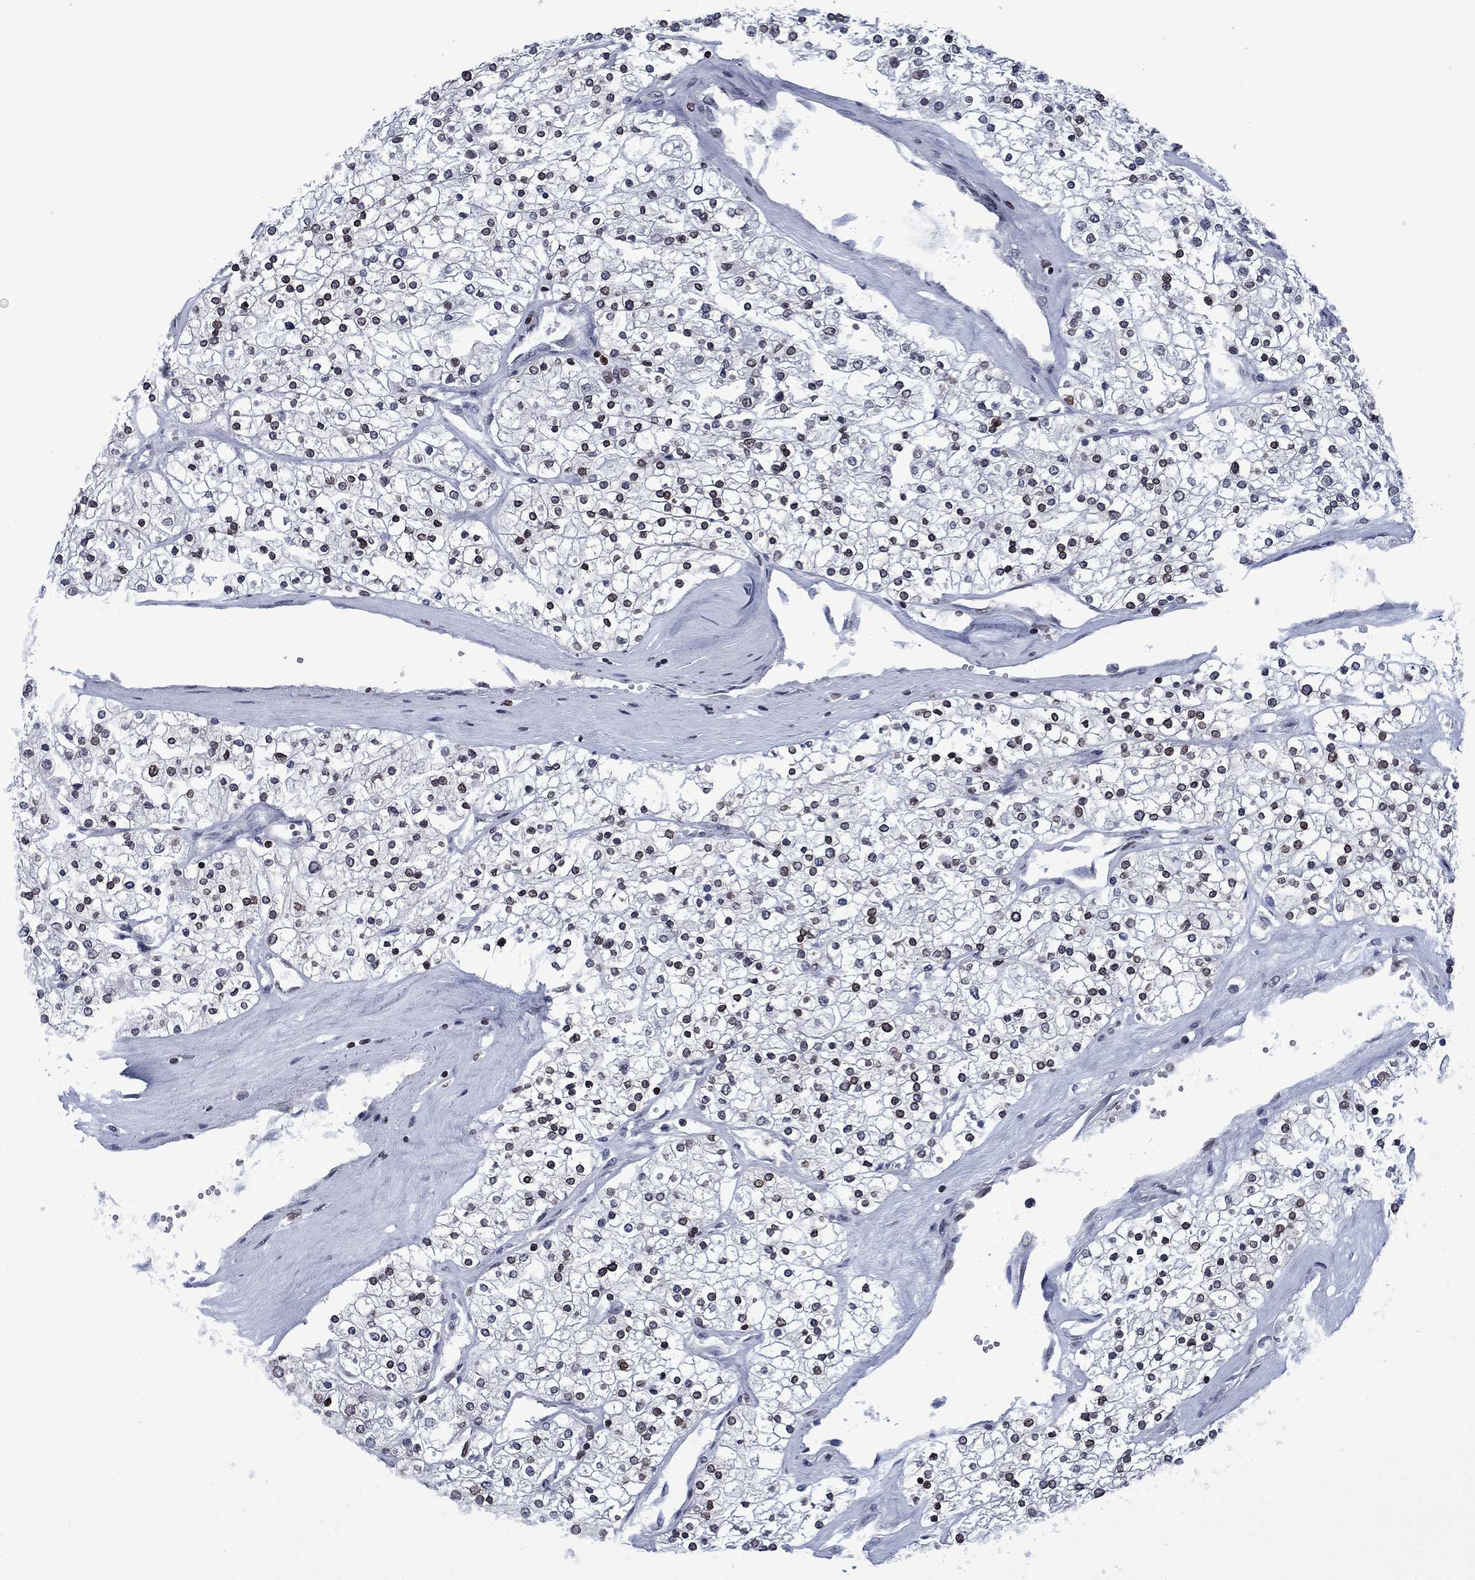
{"staining": {"intensity": "moderate", "quantity": "<25%", "location": "nuclear"}, "tissue": "renal cancer", "cell_type": "Tumor cells", "image_type": "cancer", "snomed": [{"axis": "morphology", "description": "Adenocarcinoma, NOS"}, {"axis": "topography", "description": "Kidney"}], "caption": "Immunohistochemistry (IHC) image of neoplastic tissue: human adenocarcinoma (renal) stained using immunohistochemistry (IHC) displays low levels of moderate protein expression localized specifically in the nuclear of tumor cells, appearing as a nuclear brown color.", "gene": "SLA", "patient": {"sex": "male", "age": 80}}